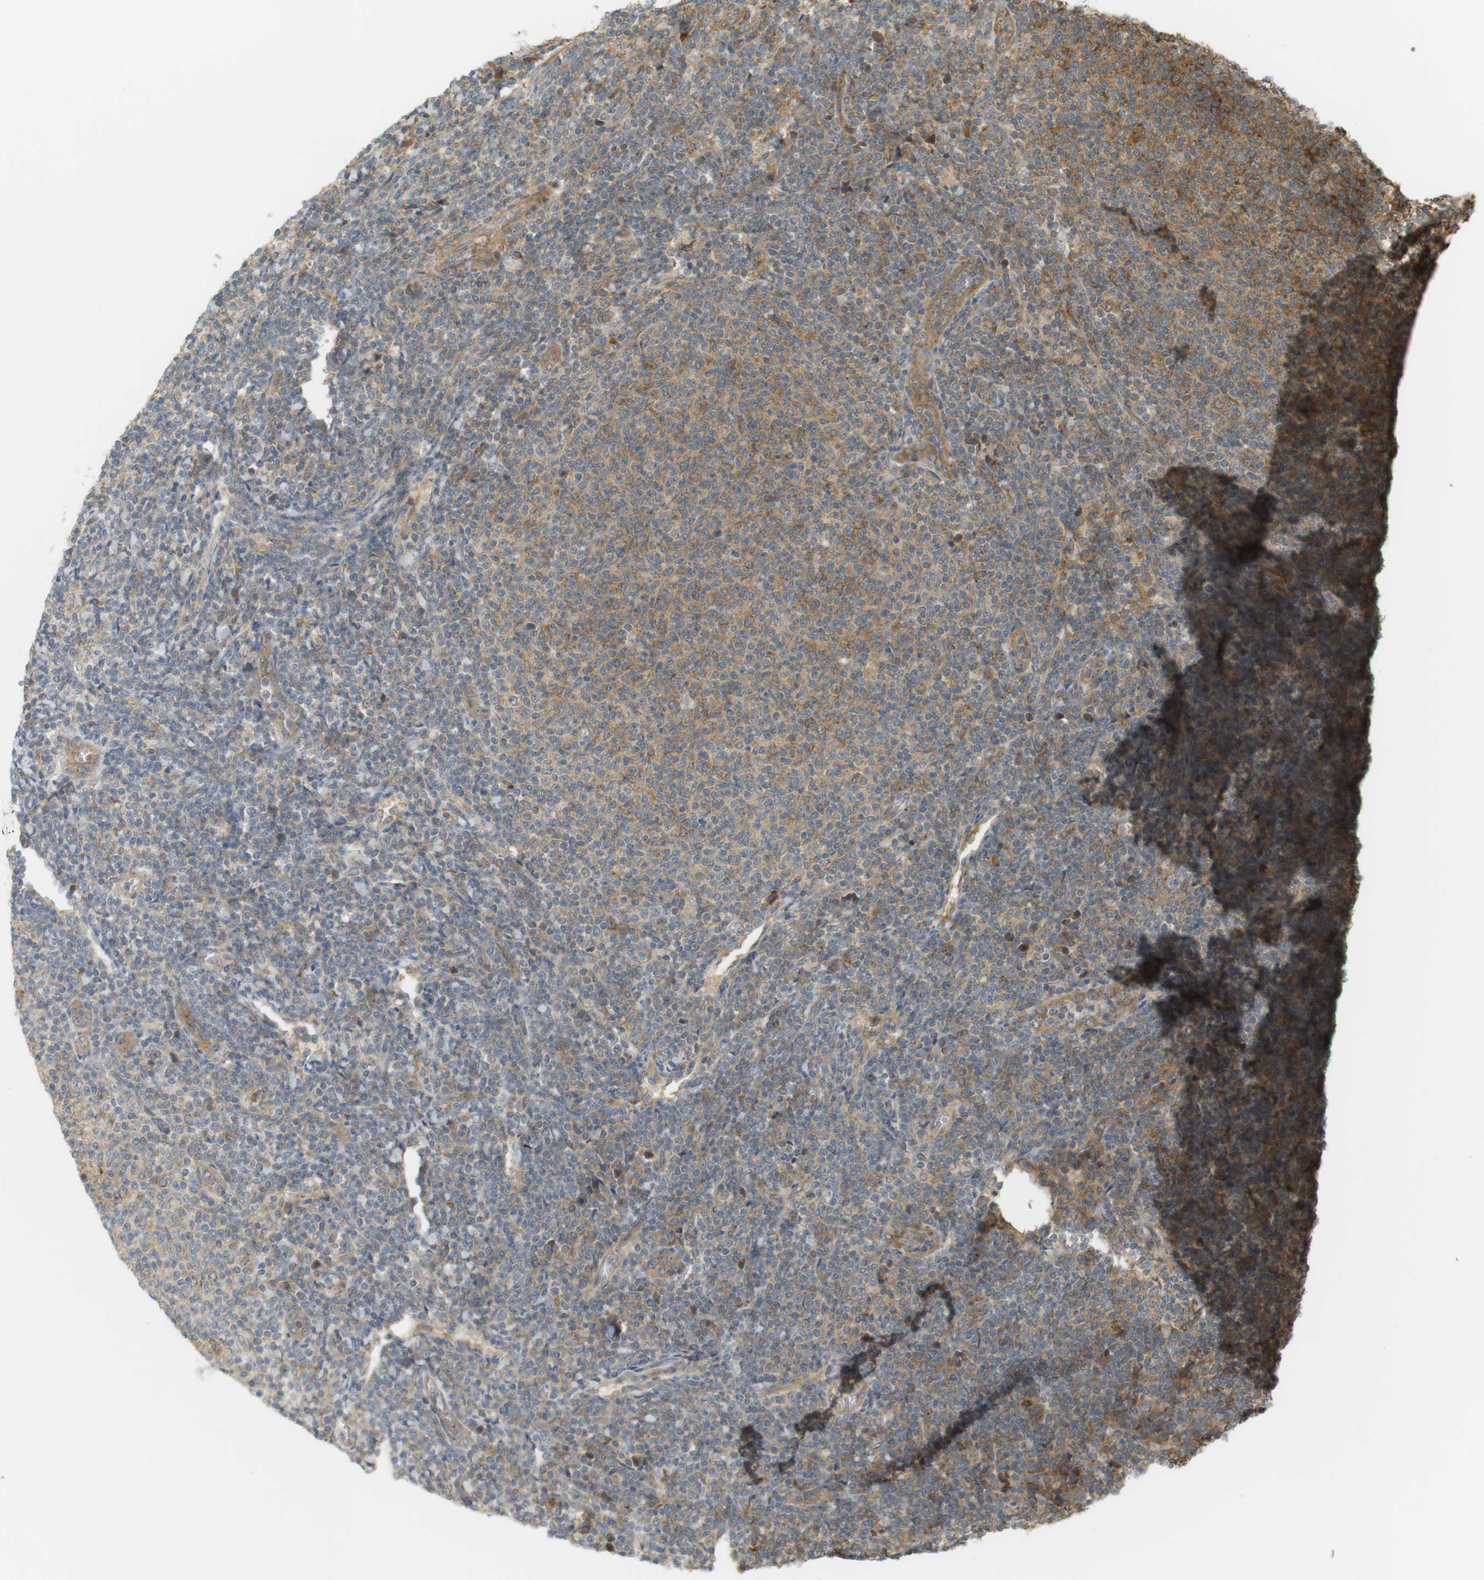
{"staining": {"intensity": "moderate", "quantity": "25%-75%", "location": "cytoplasmic/membranous,nuclear"}, "tissue": "lymphoma", "cell_type": "Tumor cells", "image_type": "cancer", "snomed": [{"axis": "morphology", "description": "Malignant lymphoma, non-Hodgkin's type, Low grade"}, {"axis": "topography", "description": "Lymph node"}], "caption": "Moderate cytoplasmic/membranous and nuclear staining for a protein is present in about 25%-75% of tumor cells of lymphoma using IHC.", "gene": "PA2G4", "patient": {"sex": "male", "age": 66}}